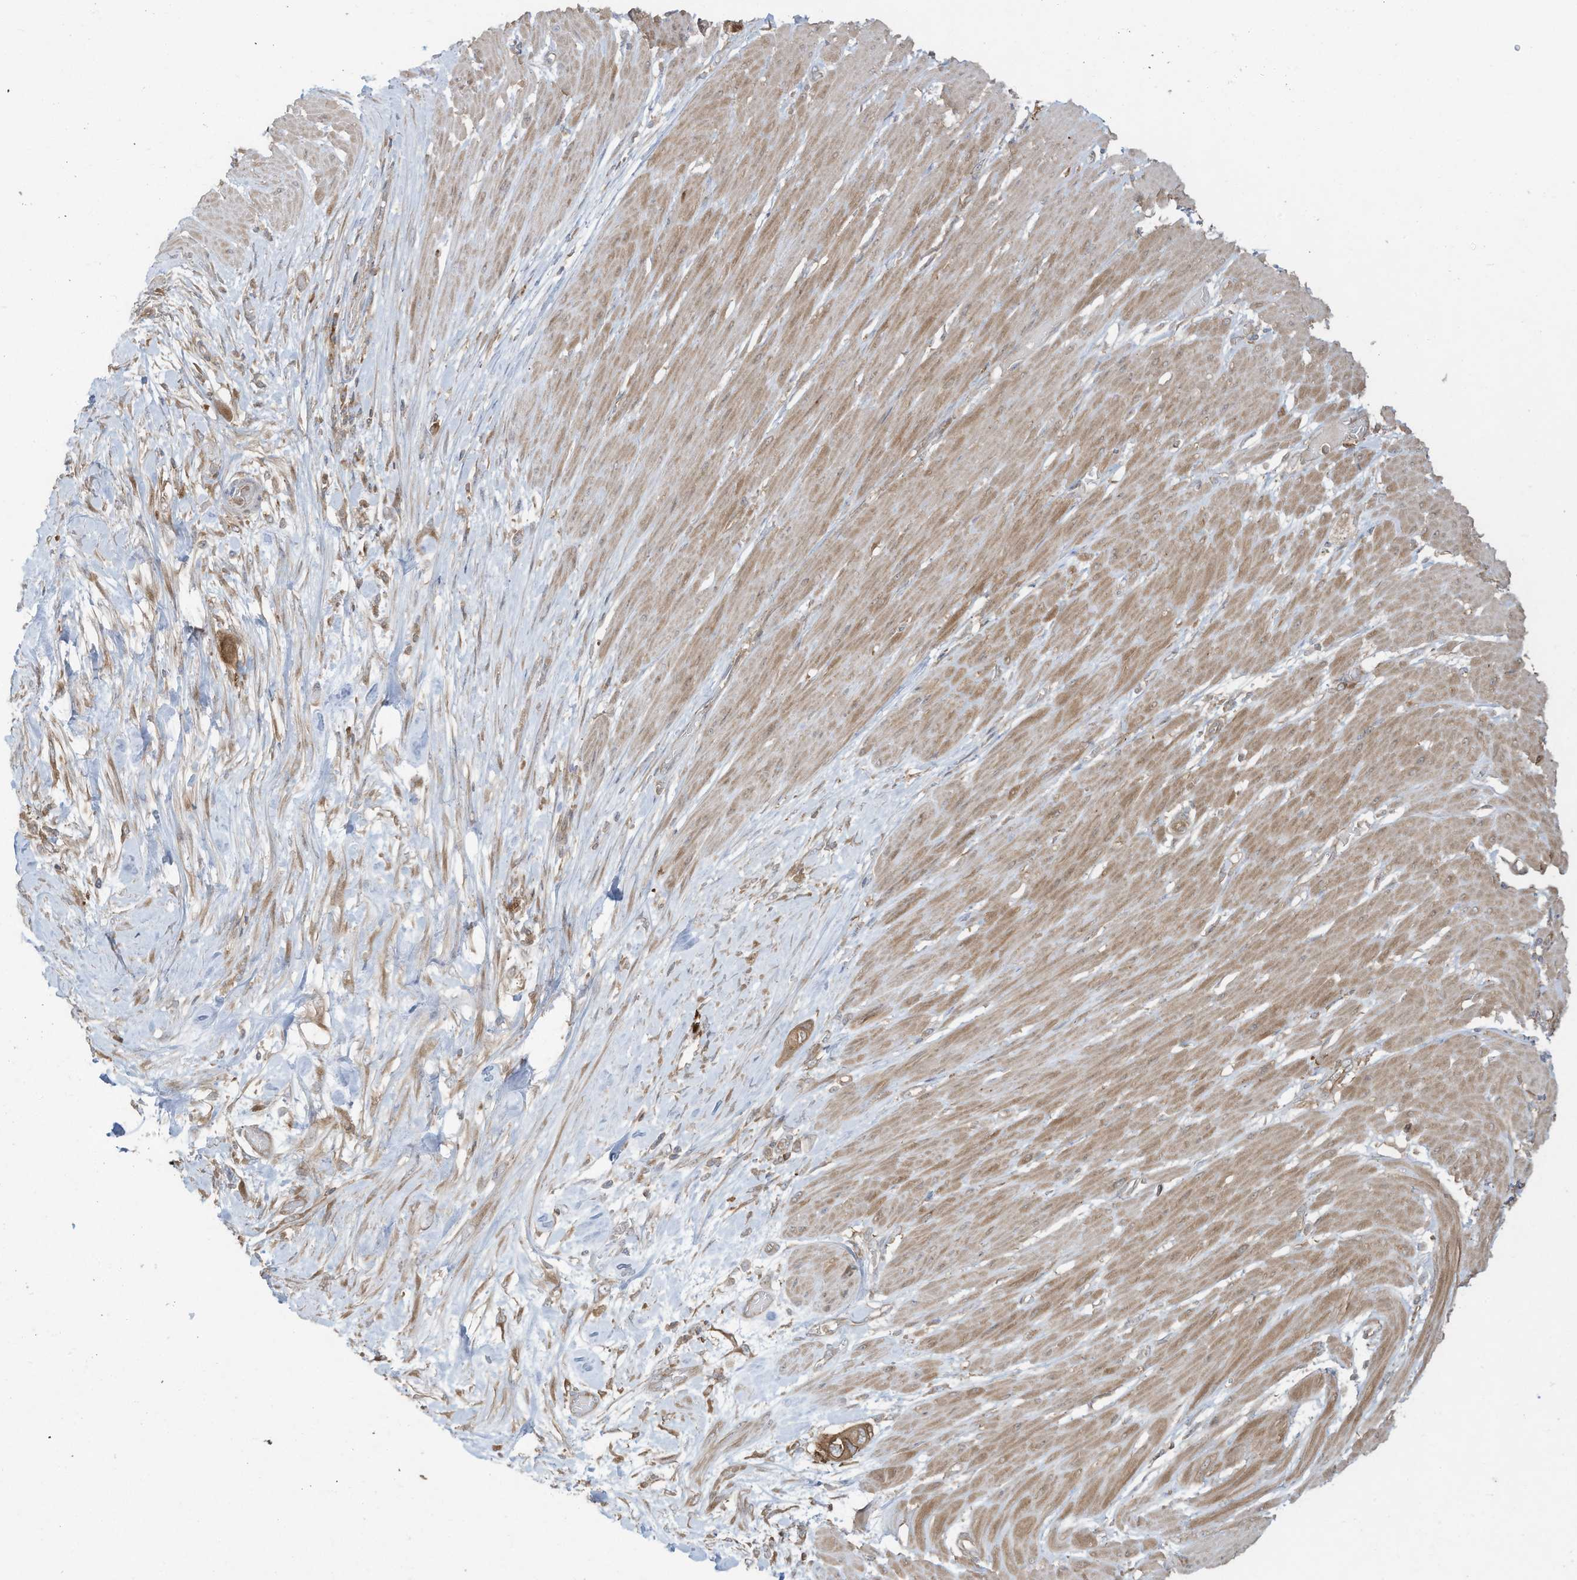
{"staining": {"intensity": "moderate", "quantity": ">75%", "location": "cytoplasmic/membranous"}, "tissue": "pancreatic cancer", "cell_type": "Tumor cells", "image_type": "cancer", "snomed": [{"axis": "morphology", "description": "Adenocarcinoma, NOS"}, {"axis": "topography", "description": "Pancreas"}], "caption": "The histopathology image demonstrates staining of pancreatic cancer, revealing moderate cytoplasmic/membranous protein staining (brown color) within tumor cells.", "gene": "OLA1", "patient": {"sex": "male", "age": 68}}